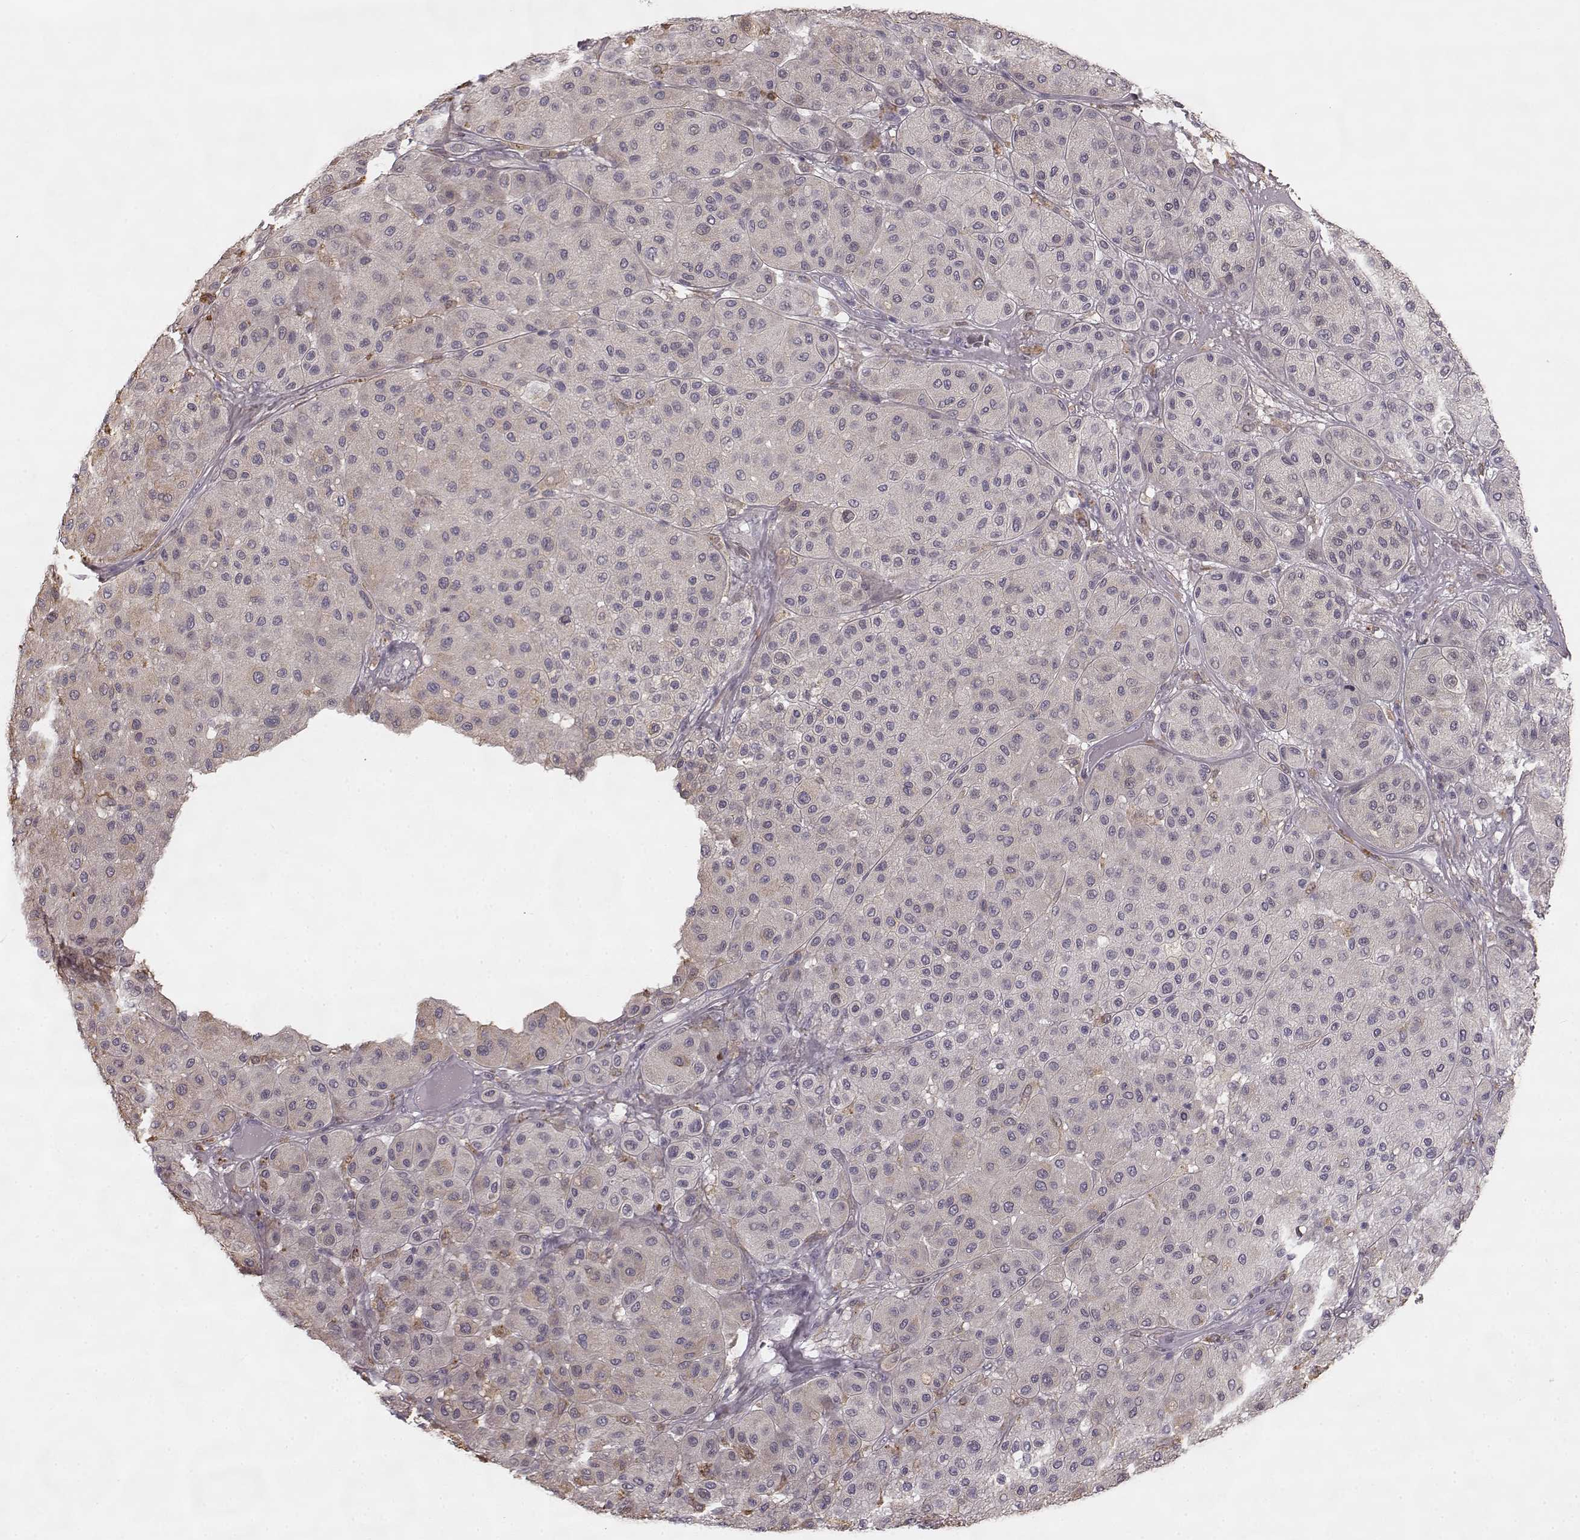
{"staining": {"intensity": "negative", "quantity": "none", "location": "none"}, "tissue": "melanoma", "cell_type": "Tumor cells", "image_type": "cancer", "snomed": [{"axis": "morphology", "description": "Malignant melanoma, Metastatic site"}, {"axis": "topography", "description": "Smooth muscle"}], "caption": "Immunohistochemistry (IHC) photomicrograph of neoplastic tissue: human malignant melanoma (metastatic site) stained with DAB (3,3'-diaminobenzidine) shows no significant protein staining in tumor cells.", "gene": "HMMR", "patient": {"sex": "male", "age": 41}}